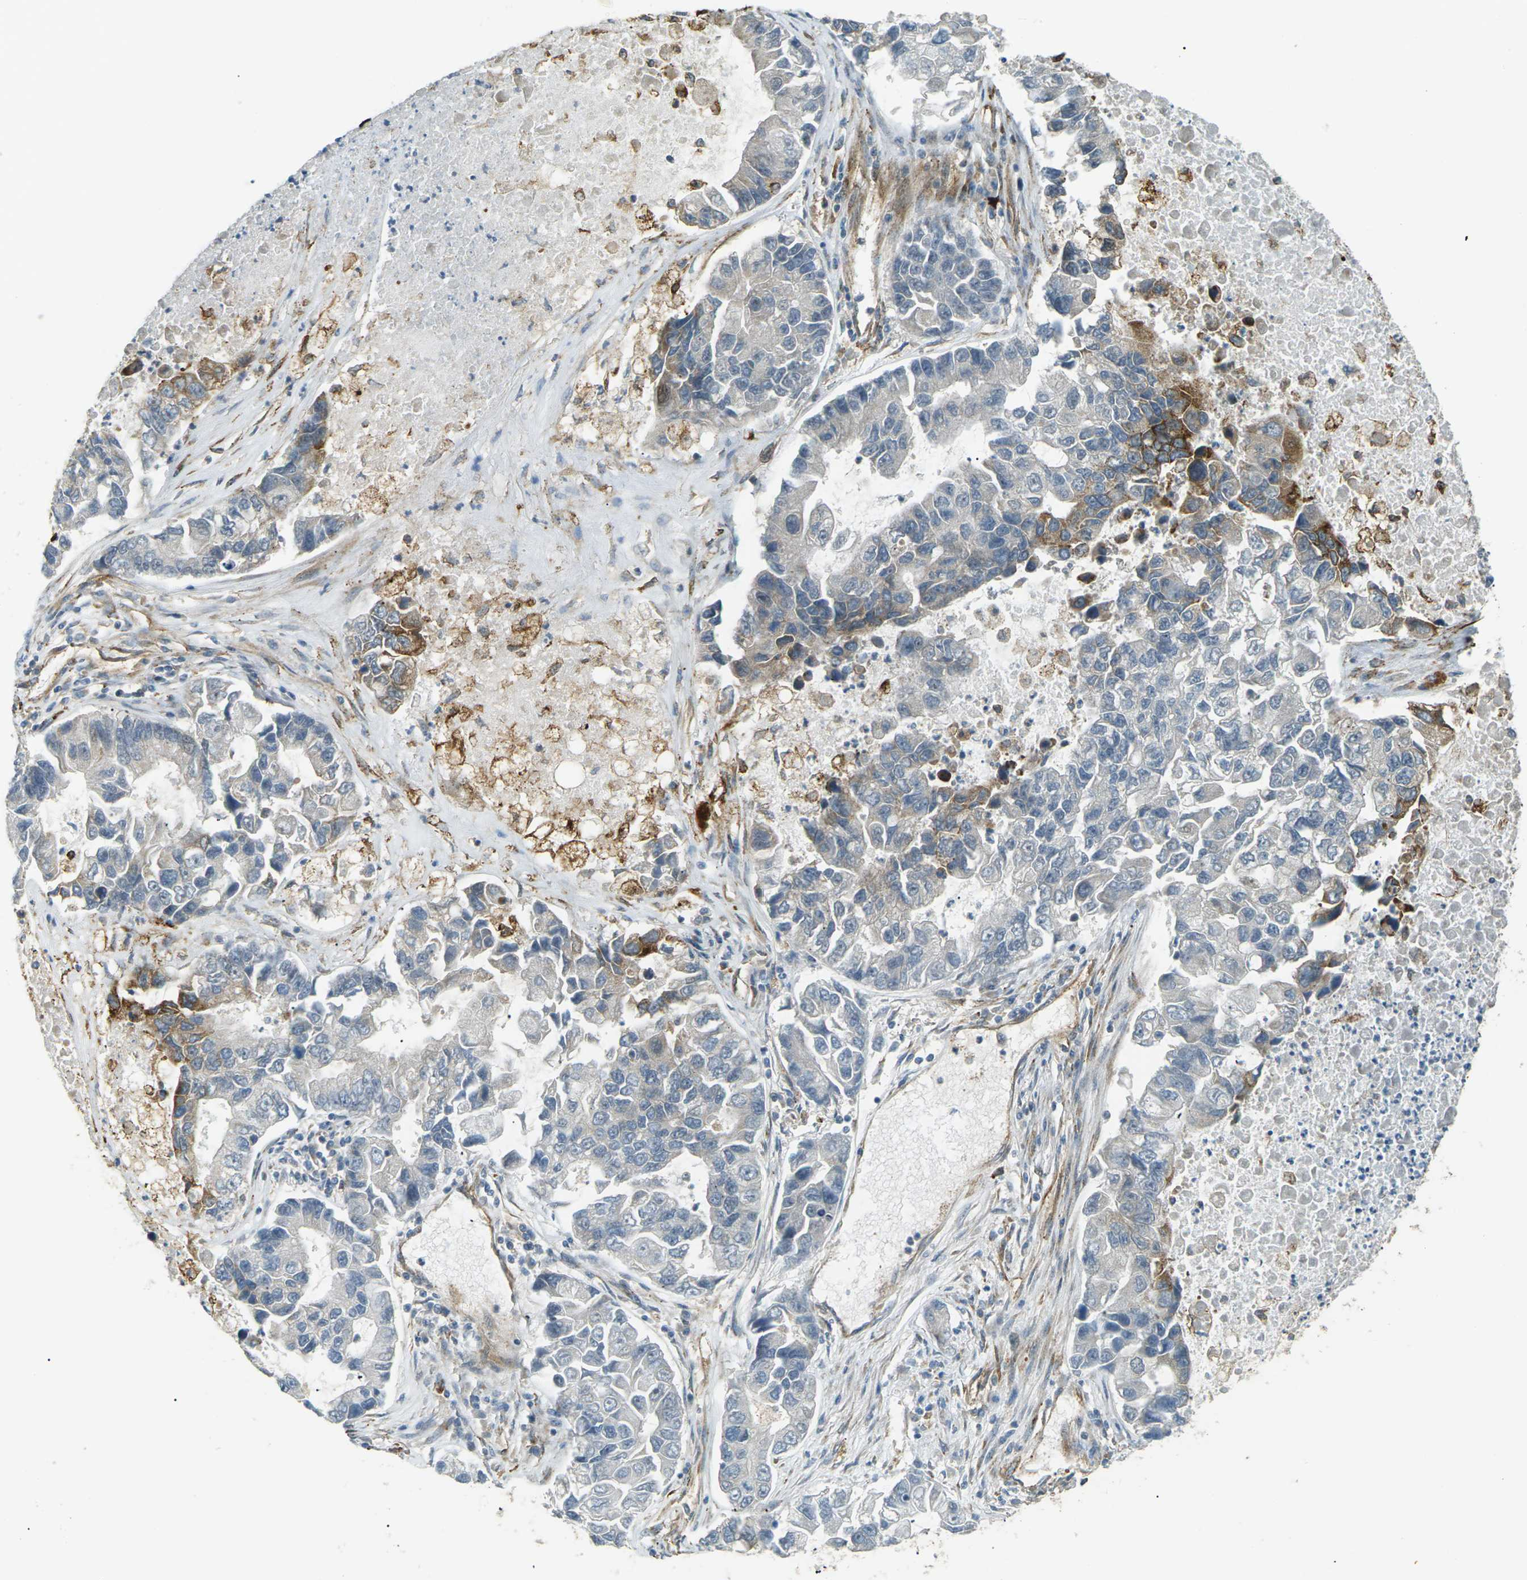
{"staining": {"intensity": "moderate", "quantity": "<25%", "location": "cytoplasmic/membranous"}, "tissue": "lung cancer", "cell_type": "Tumor cells", "image_type": "cancer", "snomed": [{"axis": "morphology", "description": "Adenocarcinoma, NOS"}, {"axis": "topography", "description": "Lung"}], "caption": "Immunohistochemical staining of human lung cancer (adenocarcinoma) exhibits low levels of moderate cytoplasmic/membranous expression in about <25% of tumor cells. (DAB (3,3'-diaminobenzidine) IHC with brightfield microscopy, high magnification).", "gene": "S1PR1", "patient": {"sex": "female", "age": 51}}